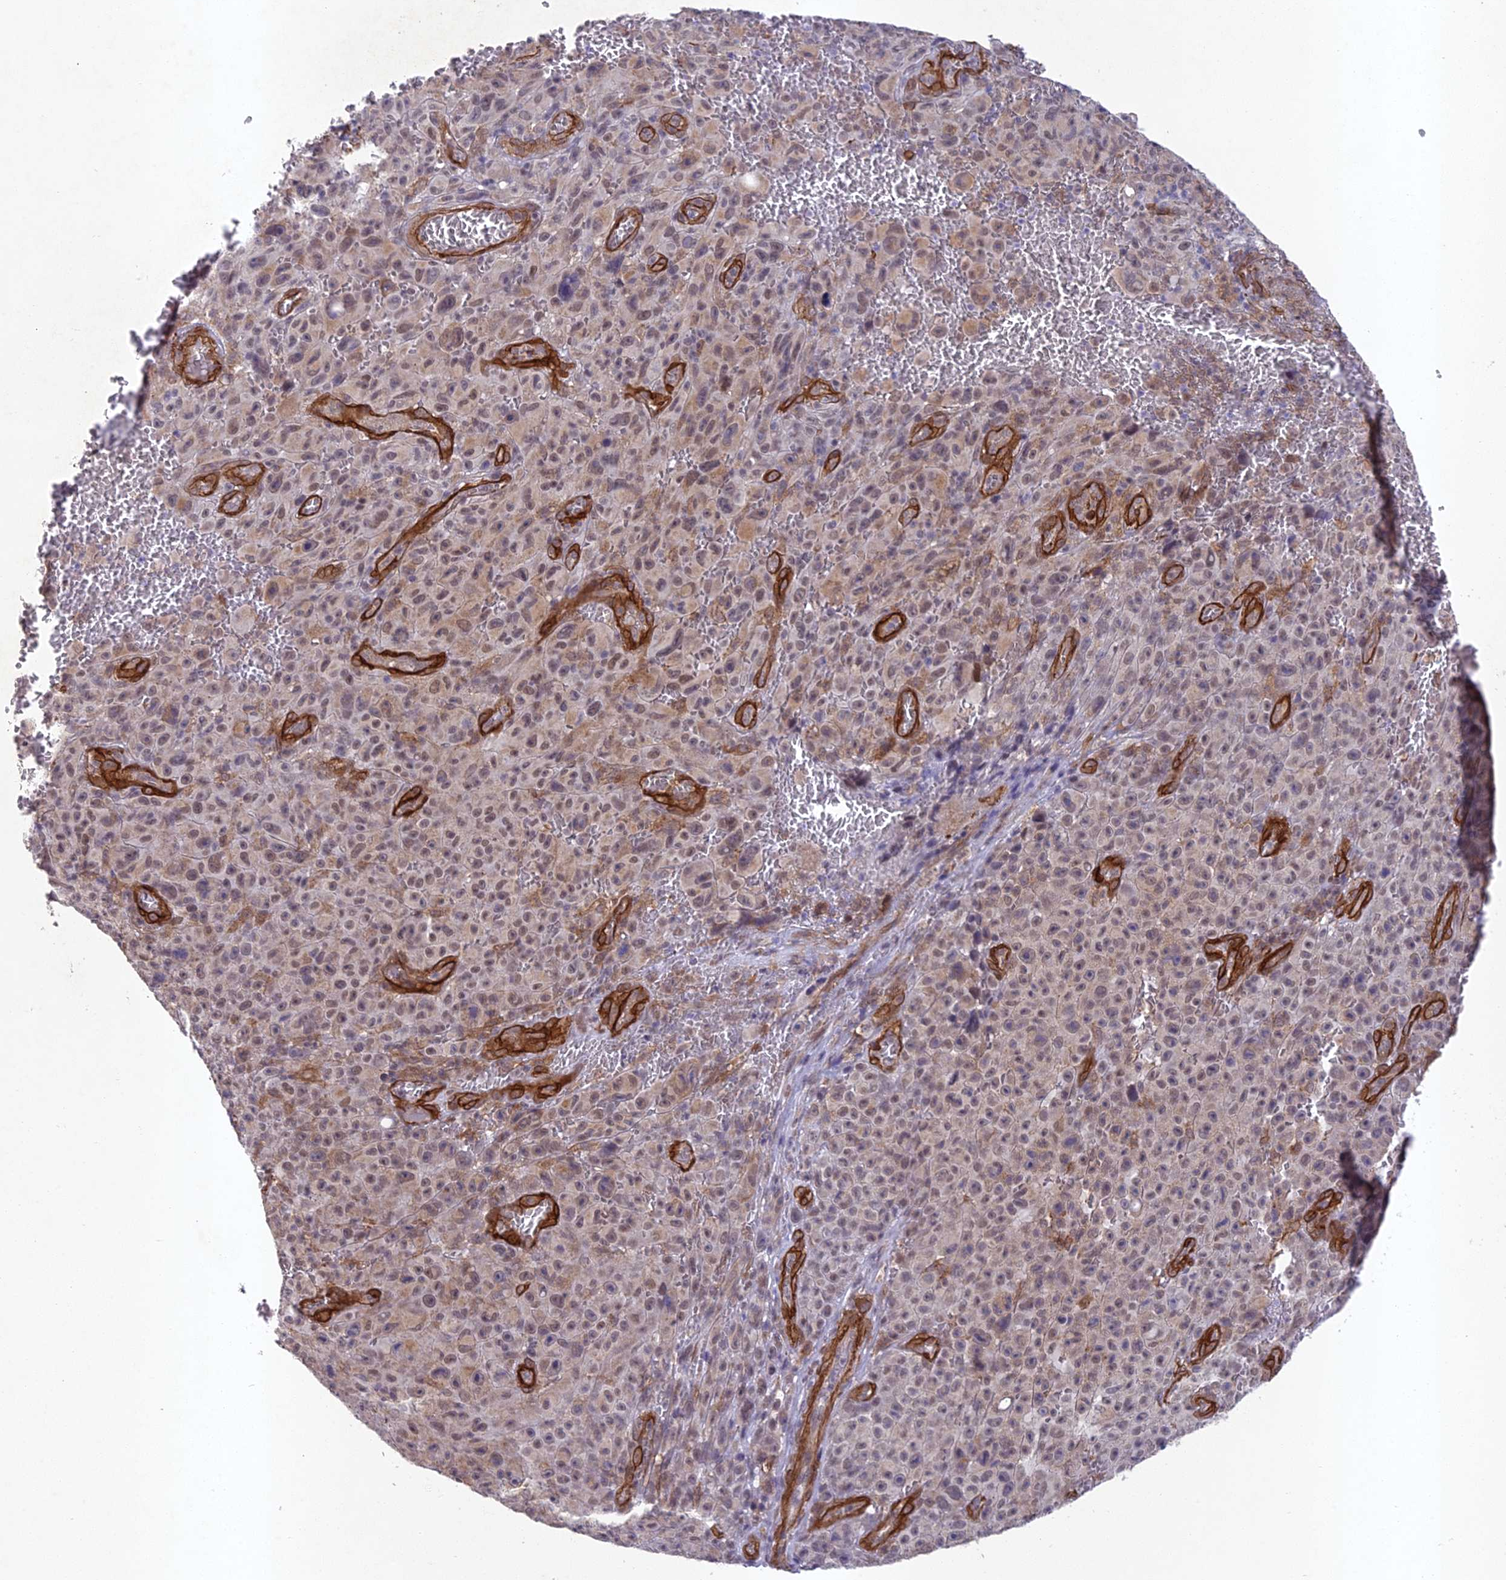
{"staining": {"intensity": "weak", "quantity": "25%-75%", "location": "nuclear"}, "tissue": "melanoma", "cell_type": "Tumor cells", "image_type": "cancer", "snomed": [{"axis": "morphology", "description": "Malignant melanoma, NOS"}, {"axis": "topography", "description": "Skin"}], "caption": "This is an image of immunohistochemistry staining of malignant melanoma, which shows weak staining in the nuclear of tumor cells.", "gene": "TNS1", "patient": {"sex": "female", "age": 82}}